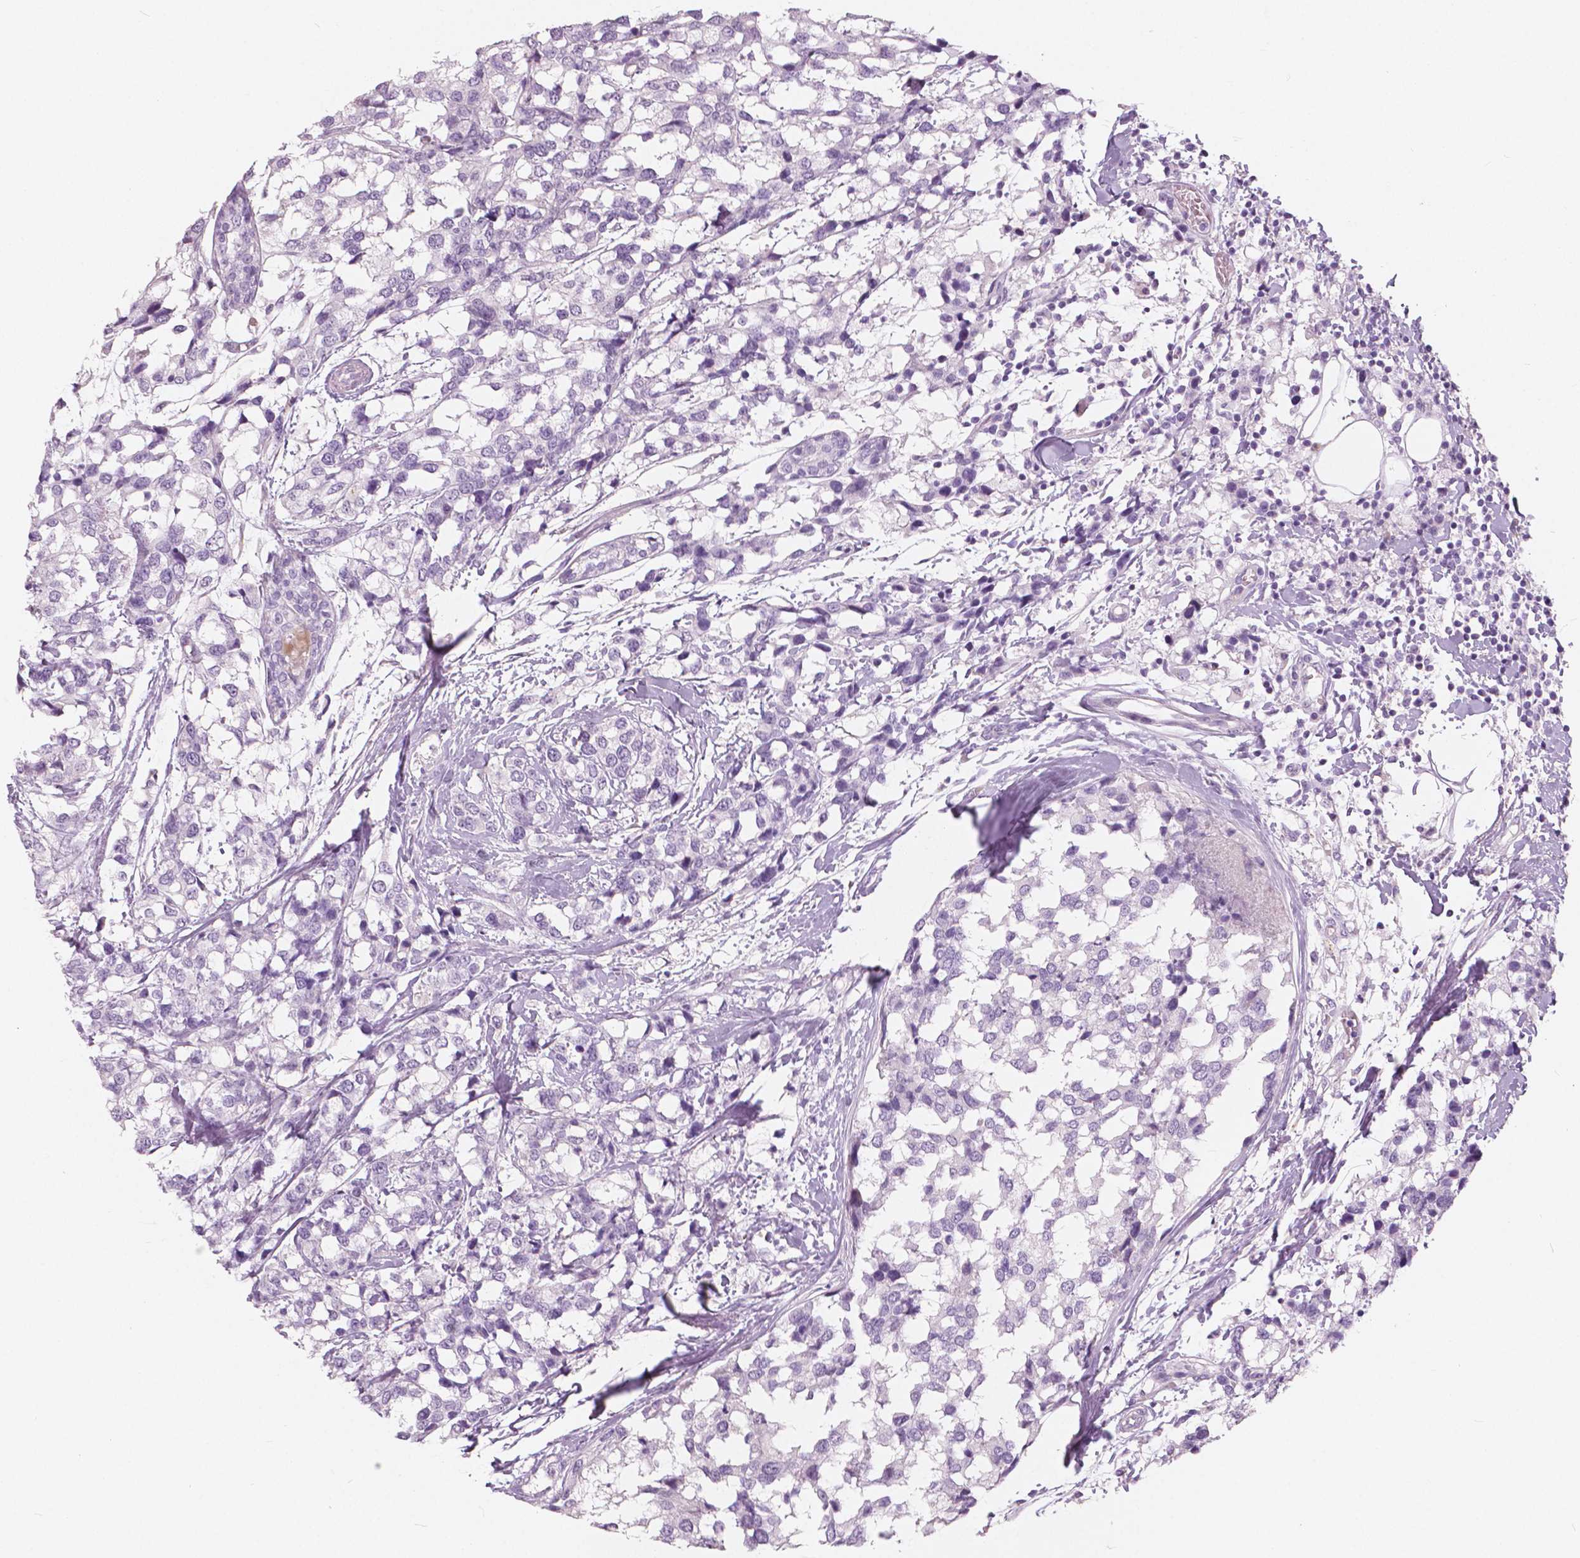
{"staining": {"intensity": "negative", "quantity": "none", "location": "none"}, "tissue": "breast cancer", "cell_type": "Tumor cells", "image_type": "cancer", "snomed": [{"axis": "morphology", "description": "Lobular carcinoma"}, {"axis": "topography", "description": "Breast"}], "caption": "The immunohistochemistry photomicrograph has no significant expression in tumor cells of breast lobular carcinoma tissue. (Brightfield microscopy of DAB (3,3'-diaminobenzidine) immunohistochemistry (IHC) at high magnification).", "gene": "A4GNT", "patient": {"sex": "female", "age": 59}}